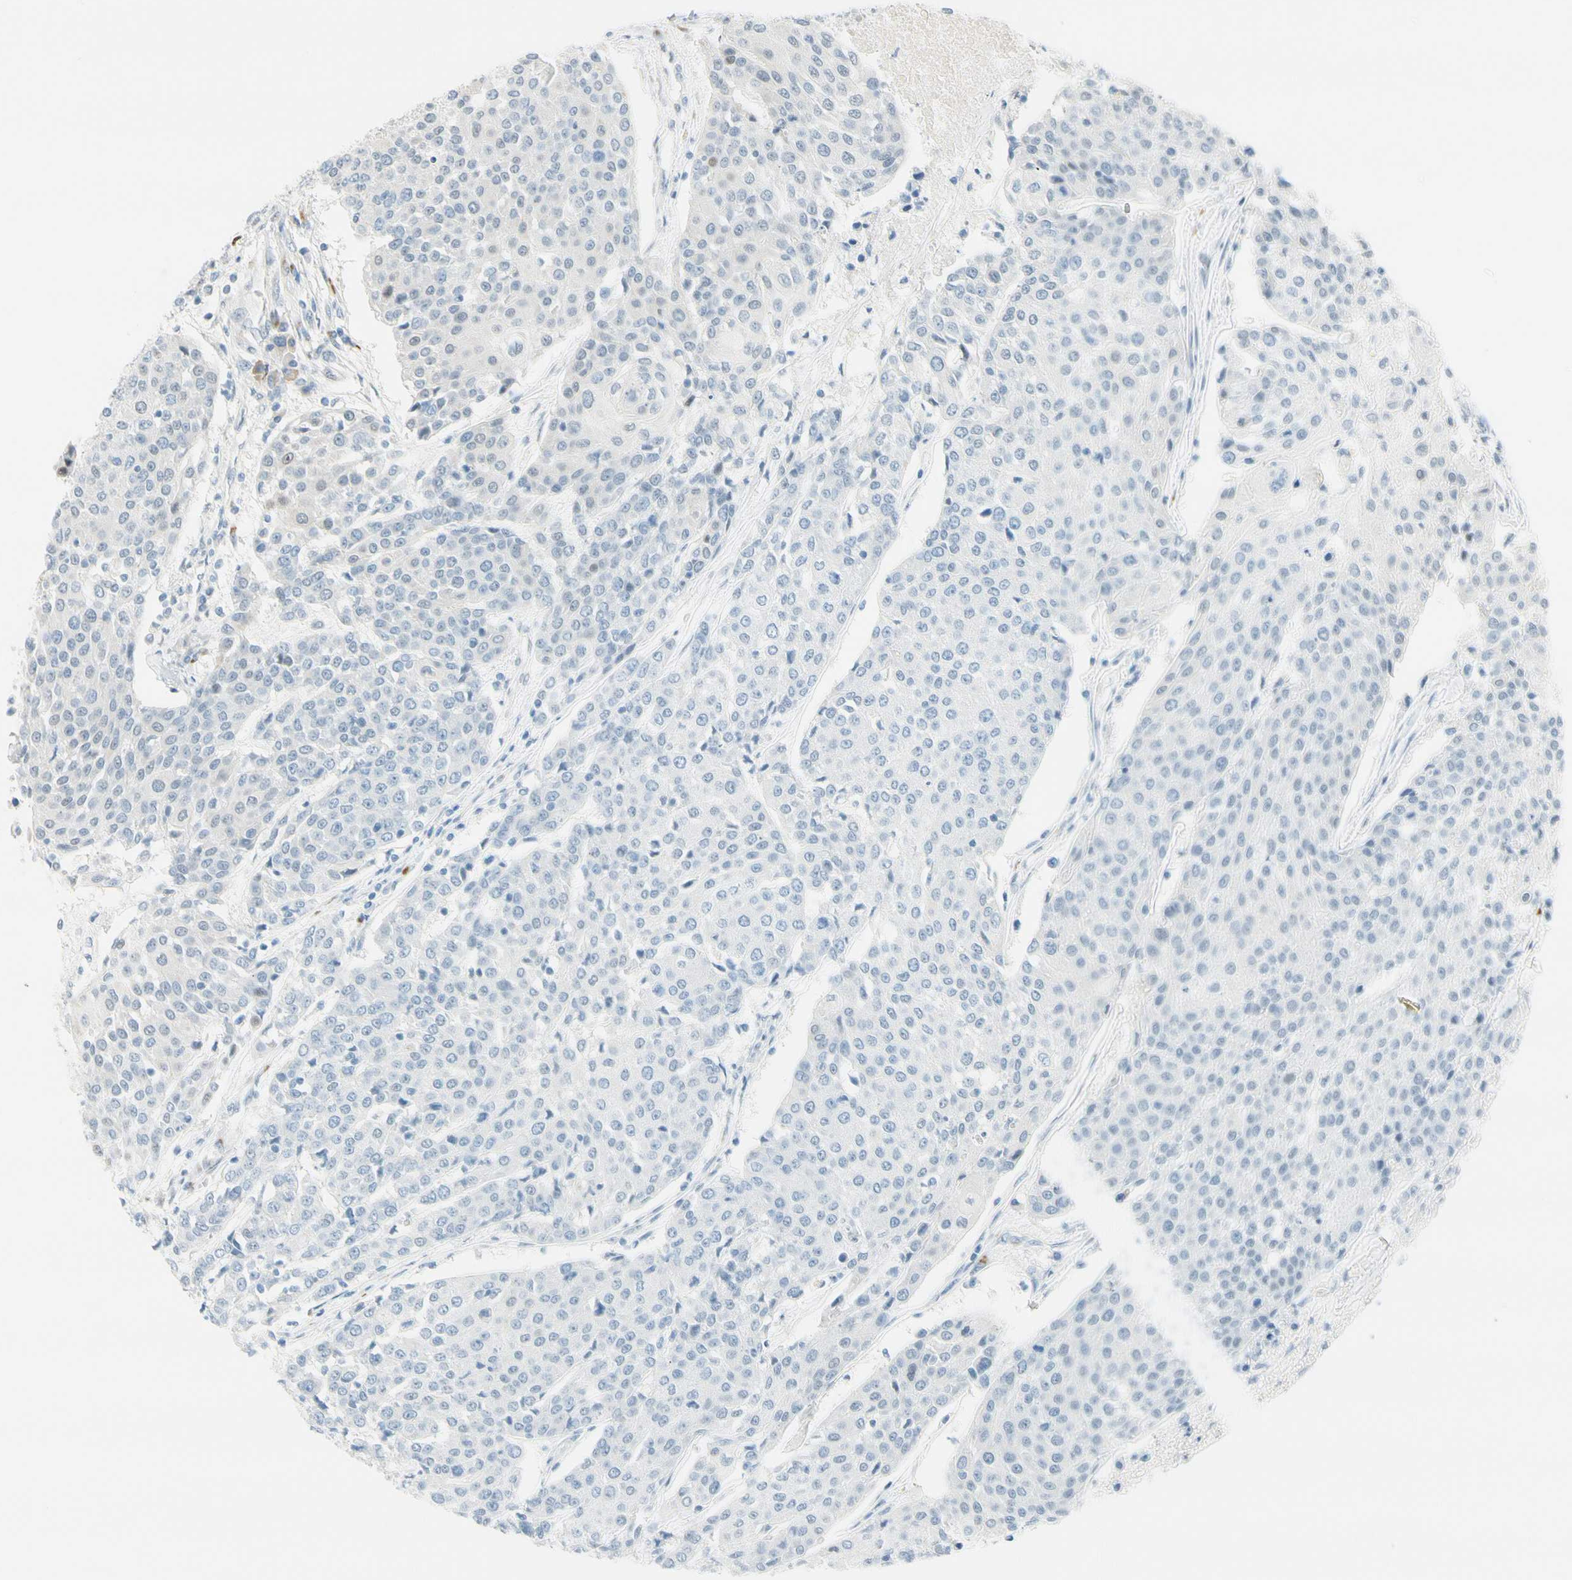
{"staining": {"intensity": "negative", "quantity": "none", "location": "none"}, "tissue": "urothelial cancer", "cell_type": "Tumor cells", "image_type": "cancer", "snomed": [{"axis": "morphology", "description": "Urothelial carcinoma, High grade"}, {"axis": "topography", "description": "Urinary bladder"}], "caption": "Image shows no significant protein staining in tumor cells of urothelial cancer.", "gene": "B4GALNT1", "patient": {"sex": "female", "age": 85}}